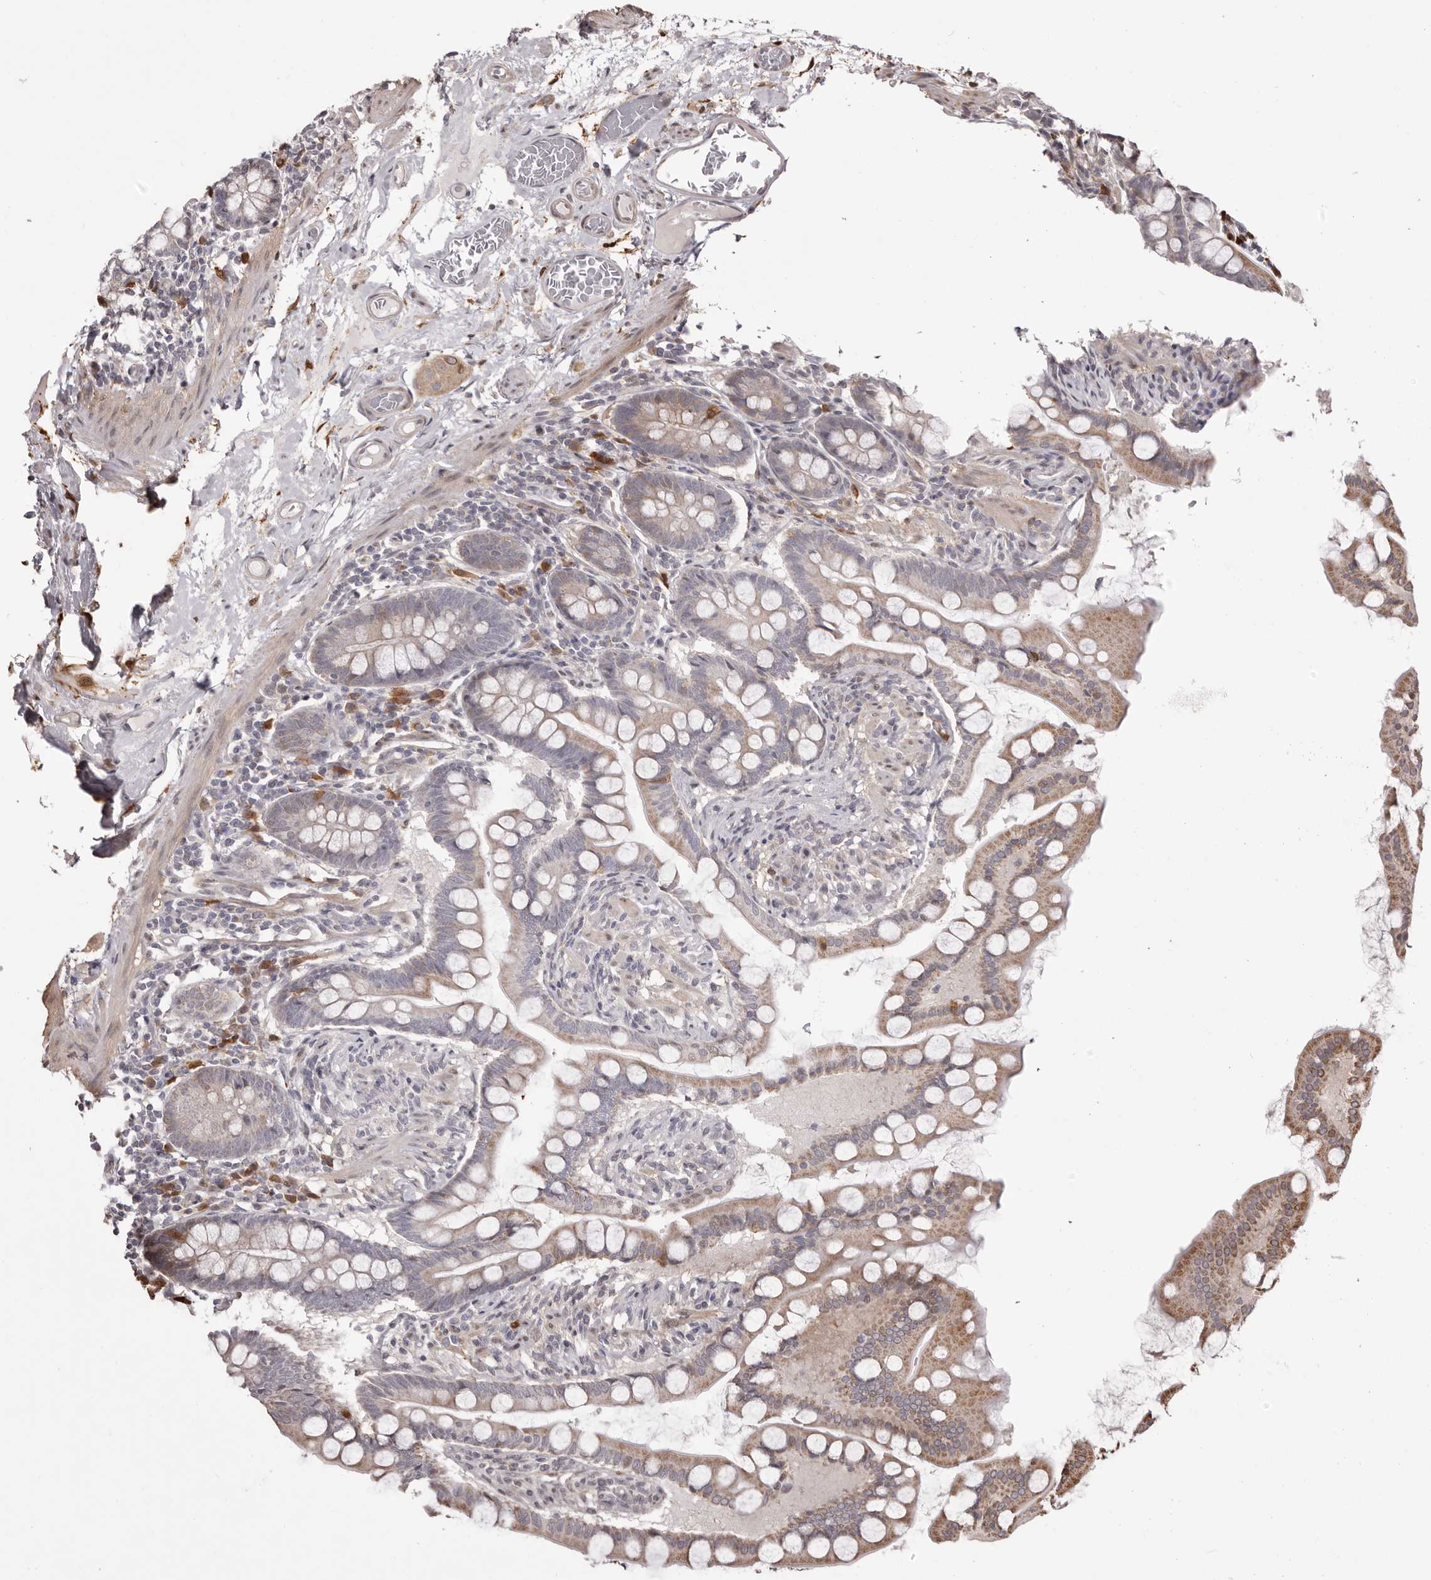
{"staining": {"intensity": "moderate", "quantity": "25%-75%", "location": "cytoplasmic/membranous"}, "tissue": "small intestine", "cell_type": "Glandular cells", "image_type": "normal", "snomed": [{"axis": "morphology", "description": "Normal tissue, NOS"}, {"axis": "topography", "description": "Small intestine"}], "caption": "High-magnification brightfield microscopy of unremarkable small intestine stained with DAB (3,3'-diaminobenzidine) (brown) and counterstained with hematoxylin (blue). glandular cells exhibit moderate cytoplasmic/membranous staining is seen in about25%-75% of cells.", "gene": "GFOD1", "patient": {"sex": "male", "age": 41}}